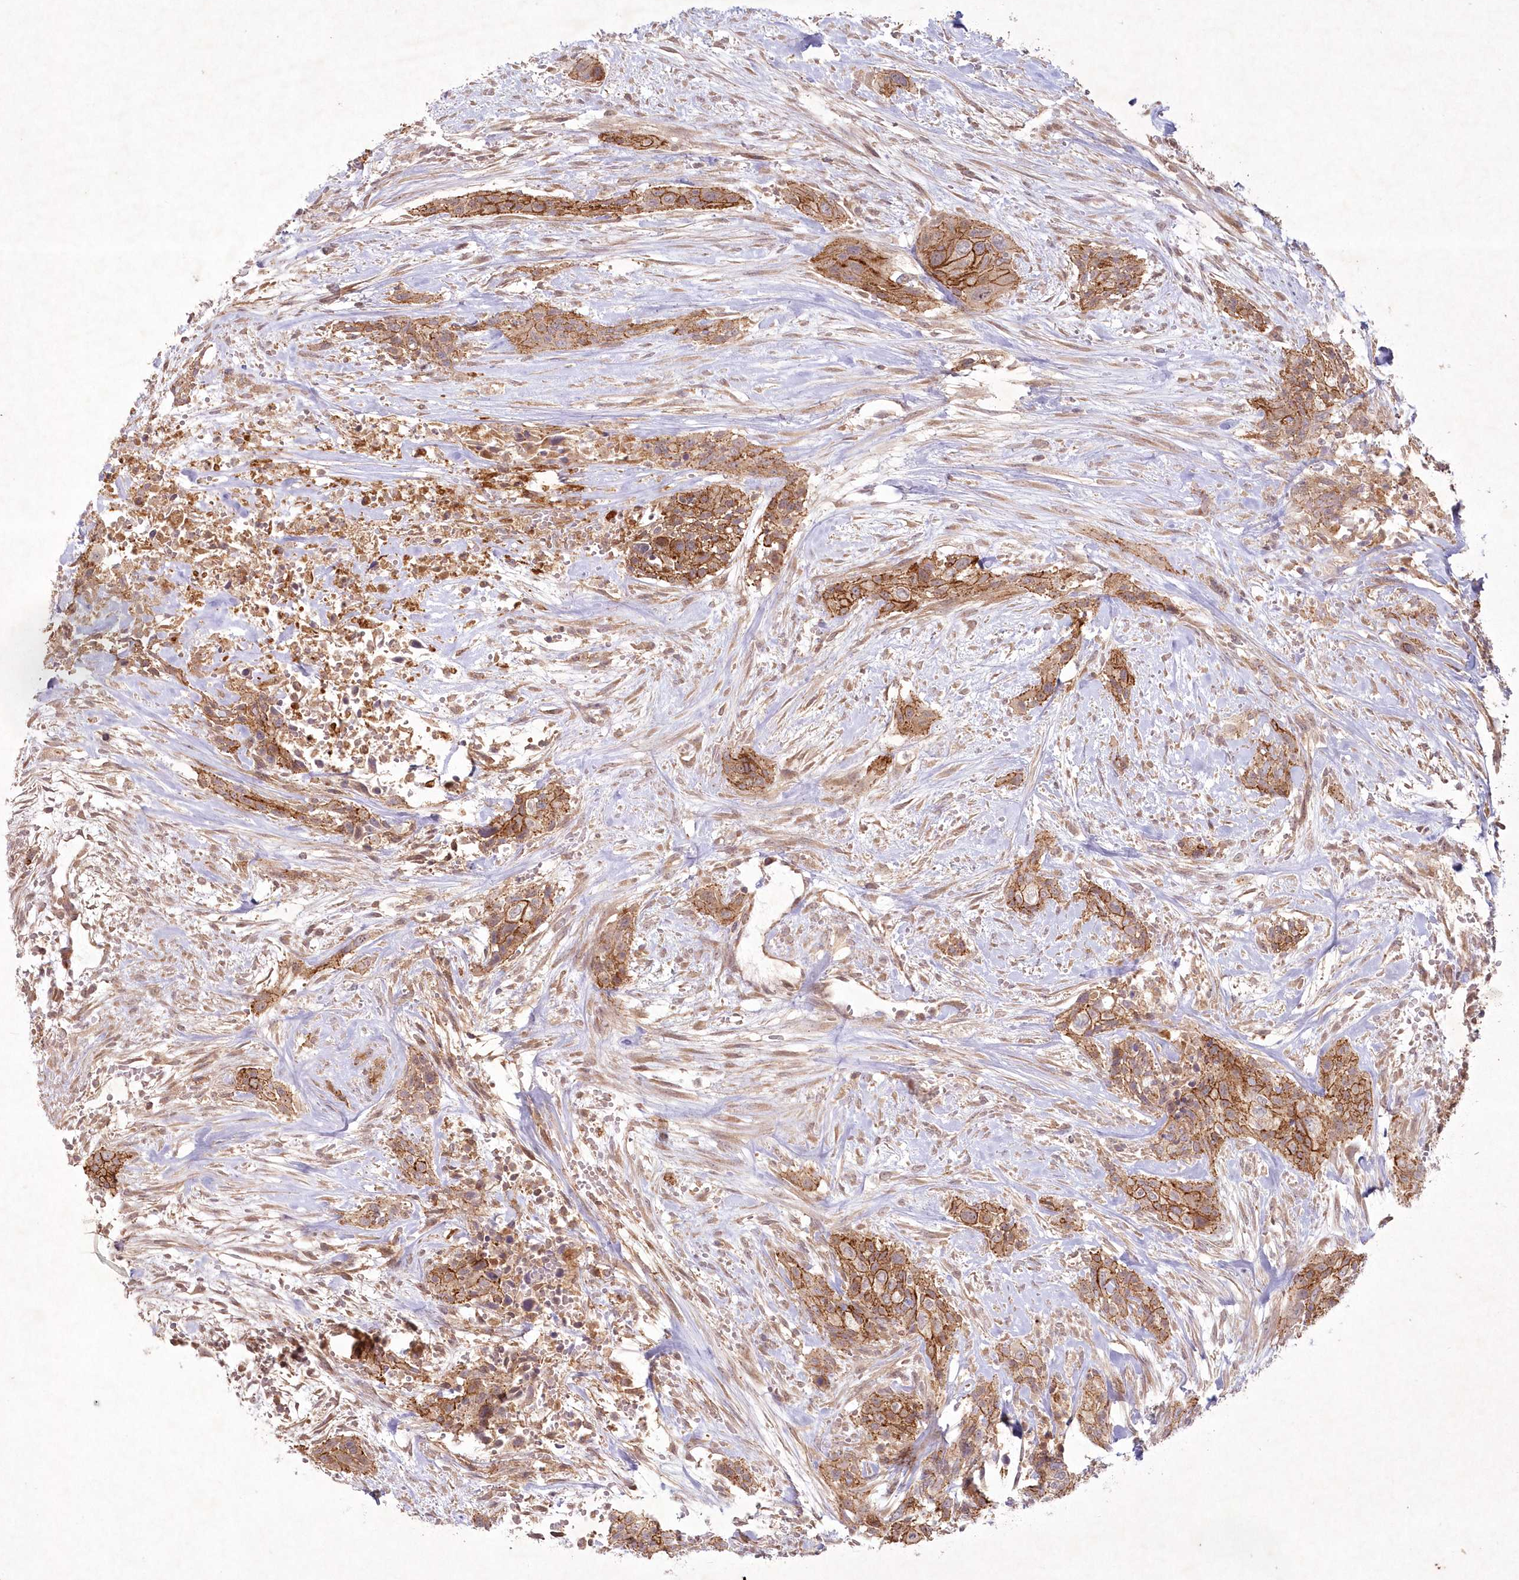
{"staining": {"intensity": "moderate", "quantity": ">75%", "location": "cytoplasmic/membranous"}, "tissue": "urothelial cancer", "cell_type": "Tumor cells", "image_type": "cancer", "snomed": [{"axis": "morphology", "description": "Urothelial carcinoma, High grade"}, {"axis": "topography", "description": "Urinary bladder"}], "caption": "The micrograph demonstrates immunohistochemical staining of urothelial cancer. There is moderate cytoplasmic/membranous staining is identified in approximately >75% of tumor cells. The protein of interest is shown in brown color, while the nuclei are stained blue.", "gene": "TOGARAM2", "patient": {"sex": "male", "age": 35}}